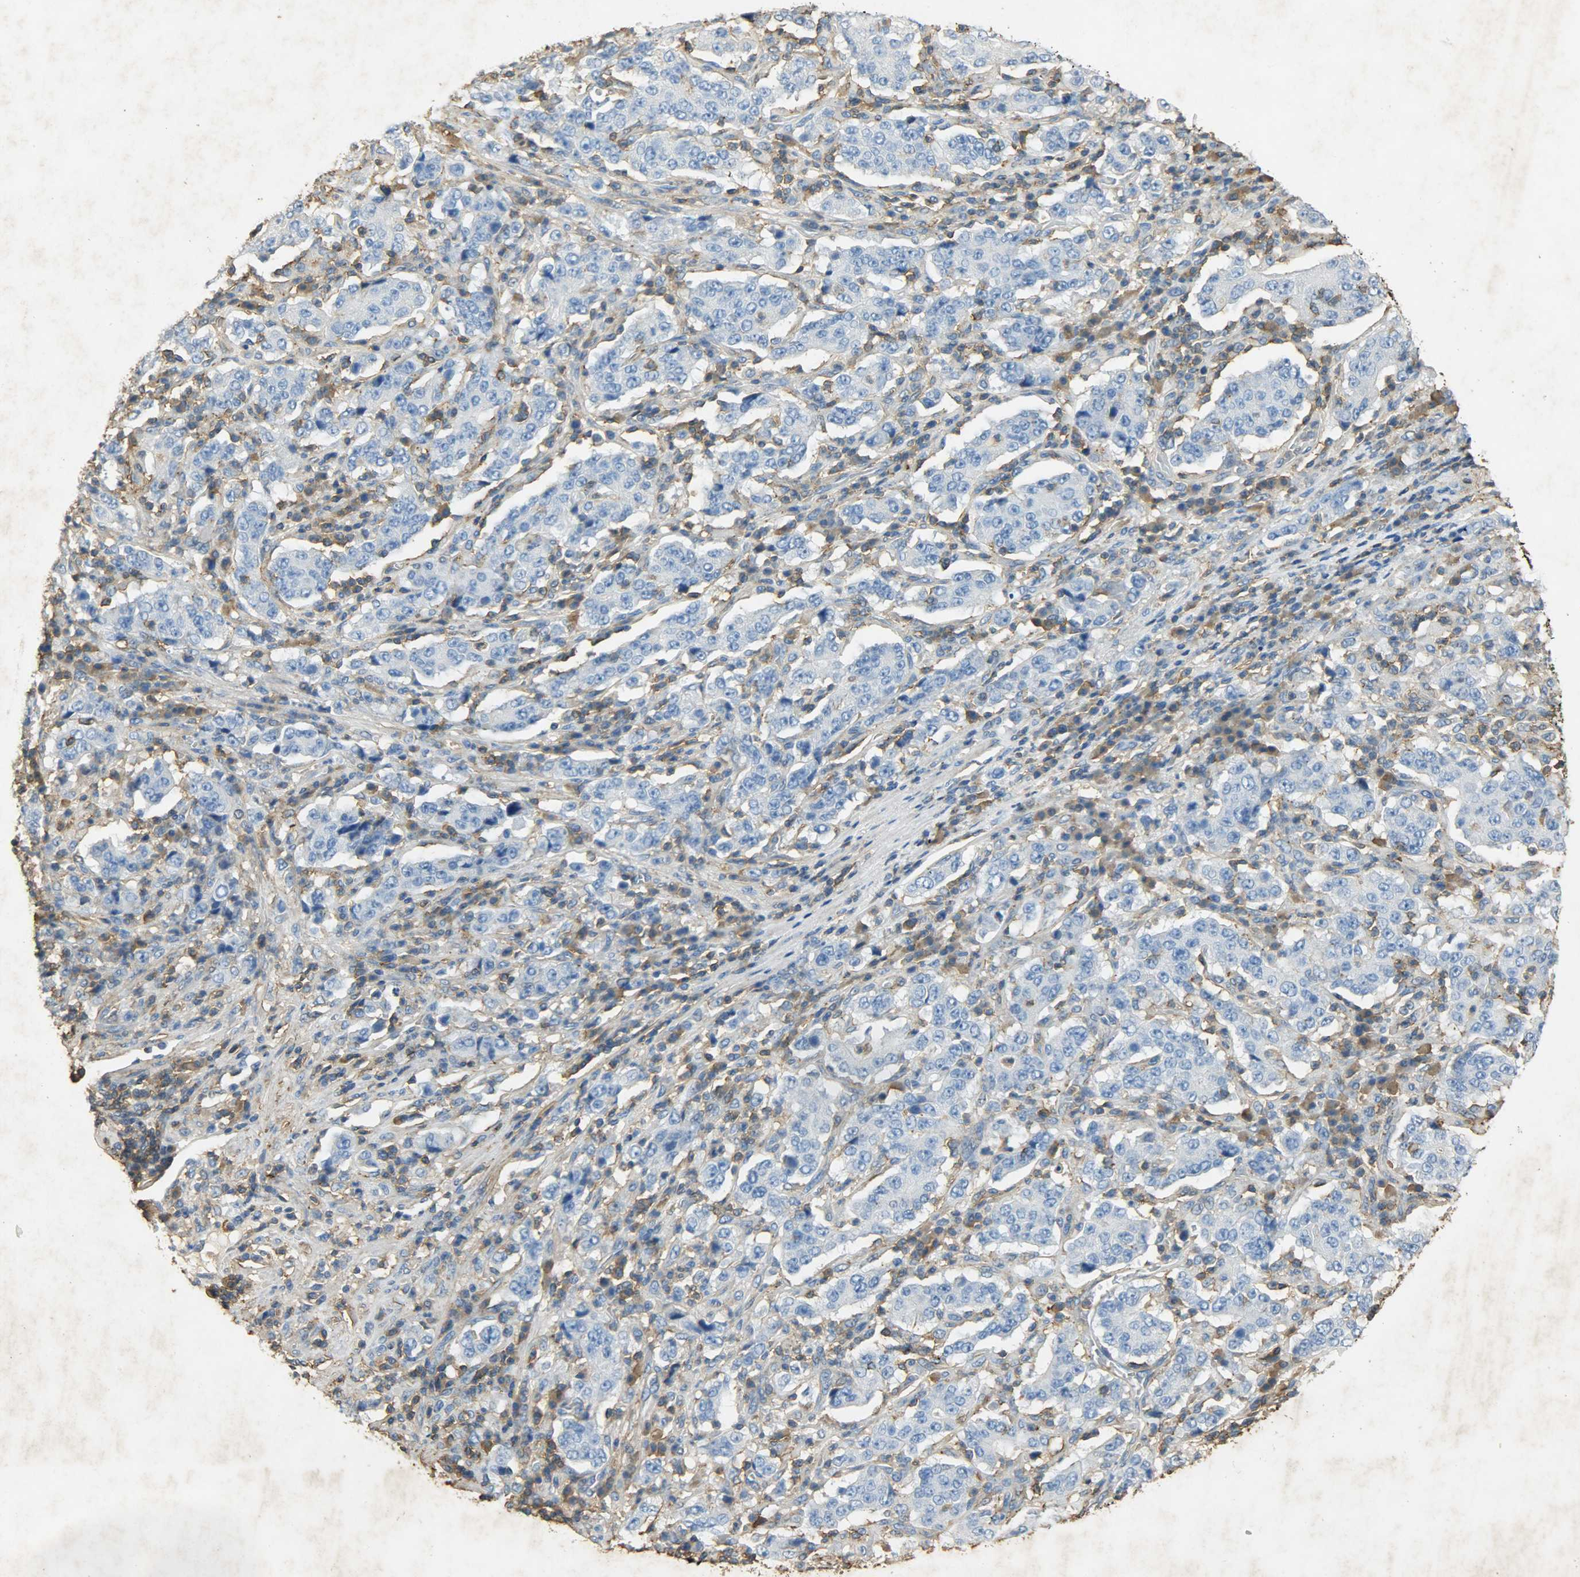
{"staining": {"intensity": "negative", "quantity": "none", "location": "none"}, "tissue": "stomach cancer", "cell_type": "Tumor cells", "image_type": "cancer", "snomed": [{"axis": "morphology", "description": "Normal tissue, NOS"}, {"axis": "morphology", "description": "Adenocarcinoma, NOS"}, {"axis": "topography", "description": "Stomach, upper"}, {"axis": "topography", "description": "Stomach"}], "caption": "High magnification brightfield microscopy of adenocarcinoma (stomach) stained with DAB (3,3'-diaminobenzidine) (brown) and counterstained with hematoxylin (blue): tumor cells show no significant staining. (DAB (3,3'-diaminobenzidine) immunohistochemistry, high magnification).", "gene": "ANXA6", "patient": {"sex": "male", "age": 59}}